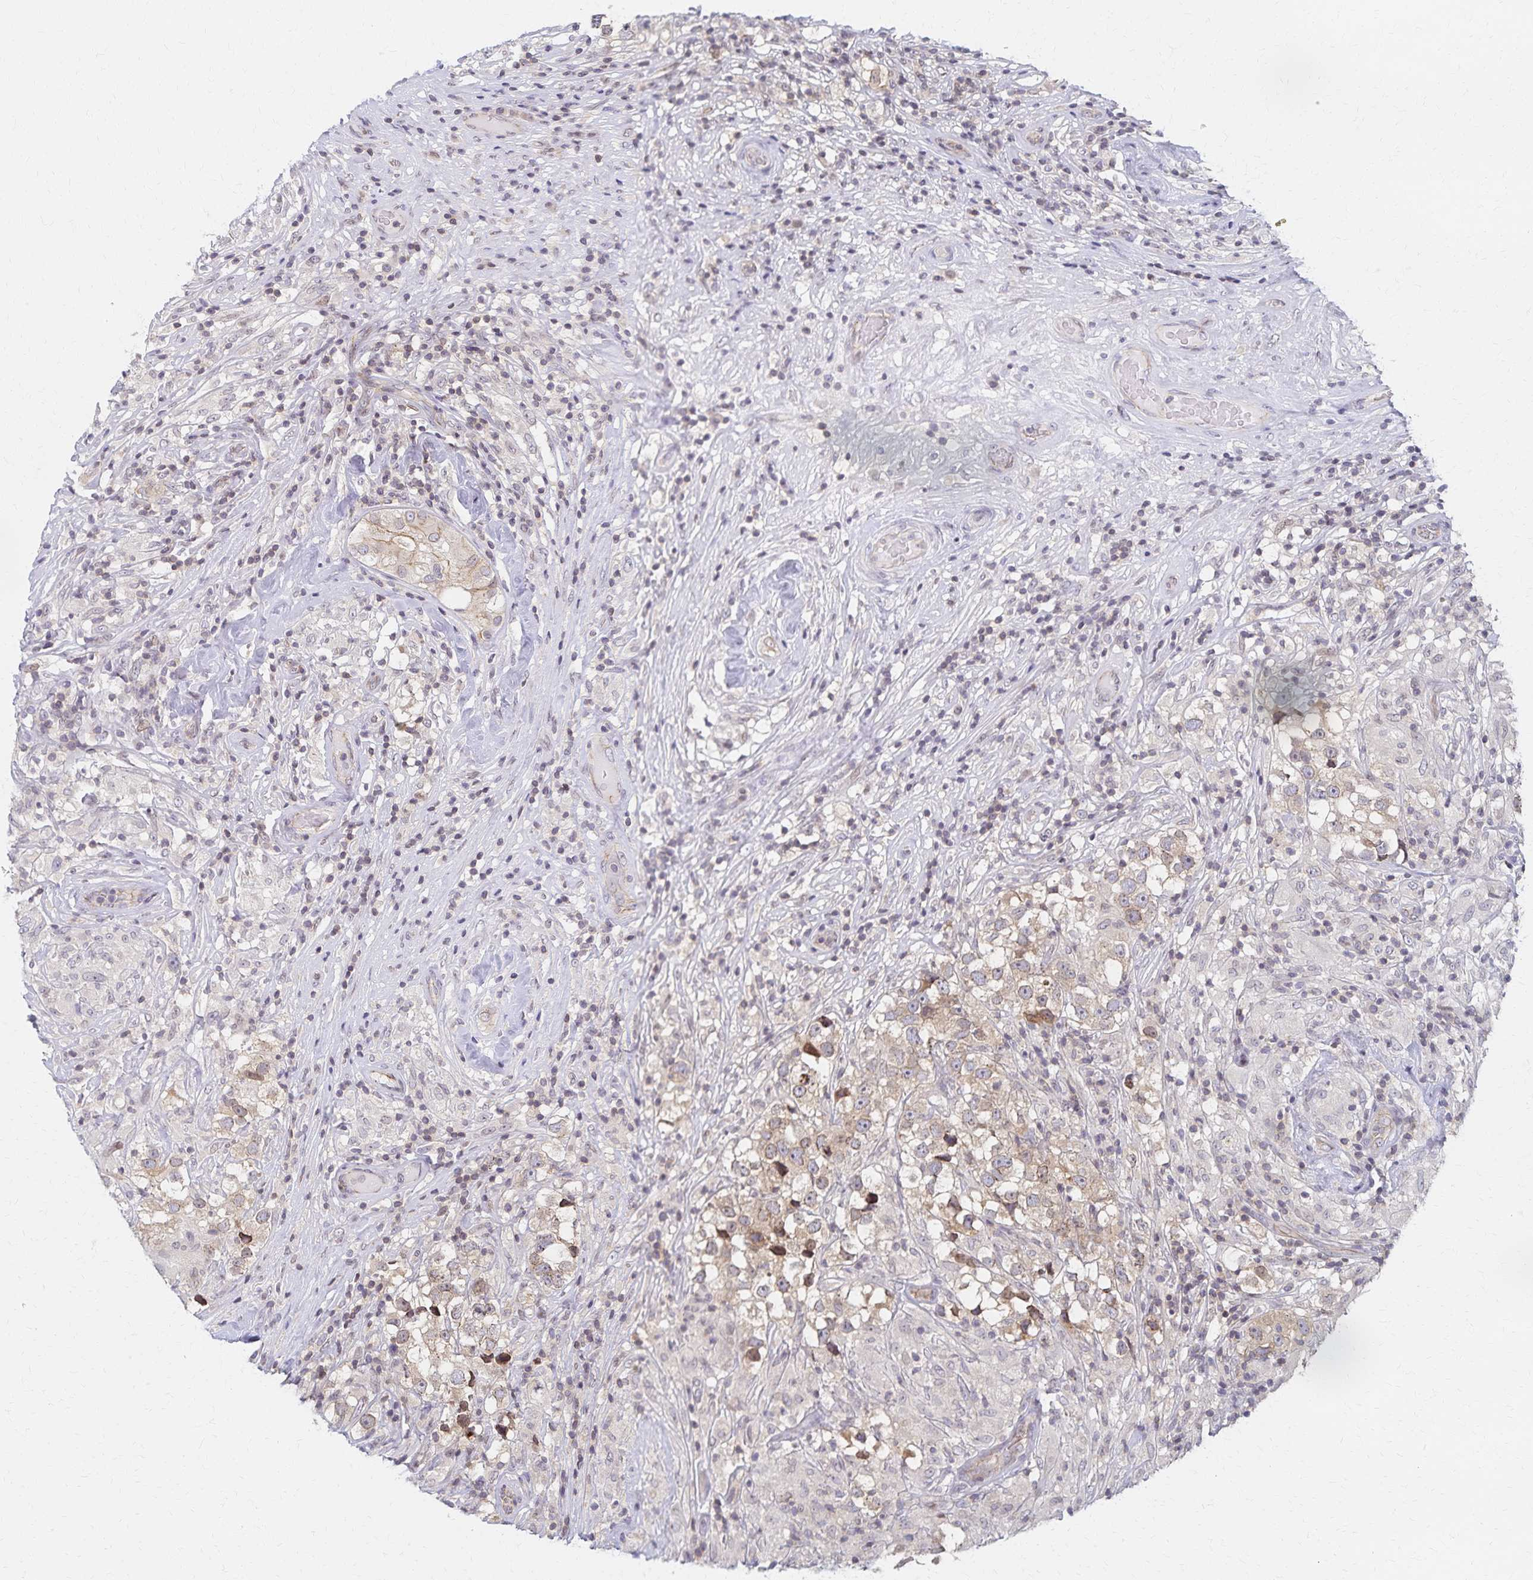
{"staining": {"intensity": "weak", "quantity": "25%-75%", "location": "cytoplasmic/membranous"}, "tissue": "testis cancer", "cell_type": "Tumor cells", "image_type": "cancer", "snomed": [{"axis": "morphology", "description": "Seminoma, NOS"}, {"axis": "topography", "description": "Testis"}], "caption": "Testis cancer (seminoma) stained with a brown dye shows weak cytoplasmic/membranous positive staining in about 25%-75% of tumor cells.", "gene": "RAB9B", "patient": {"sex": "male", "age": 46}}